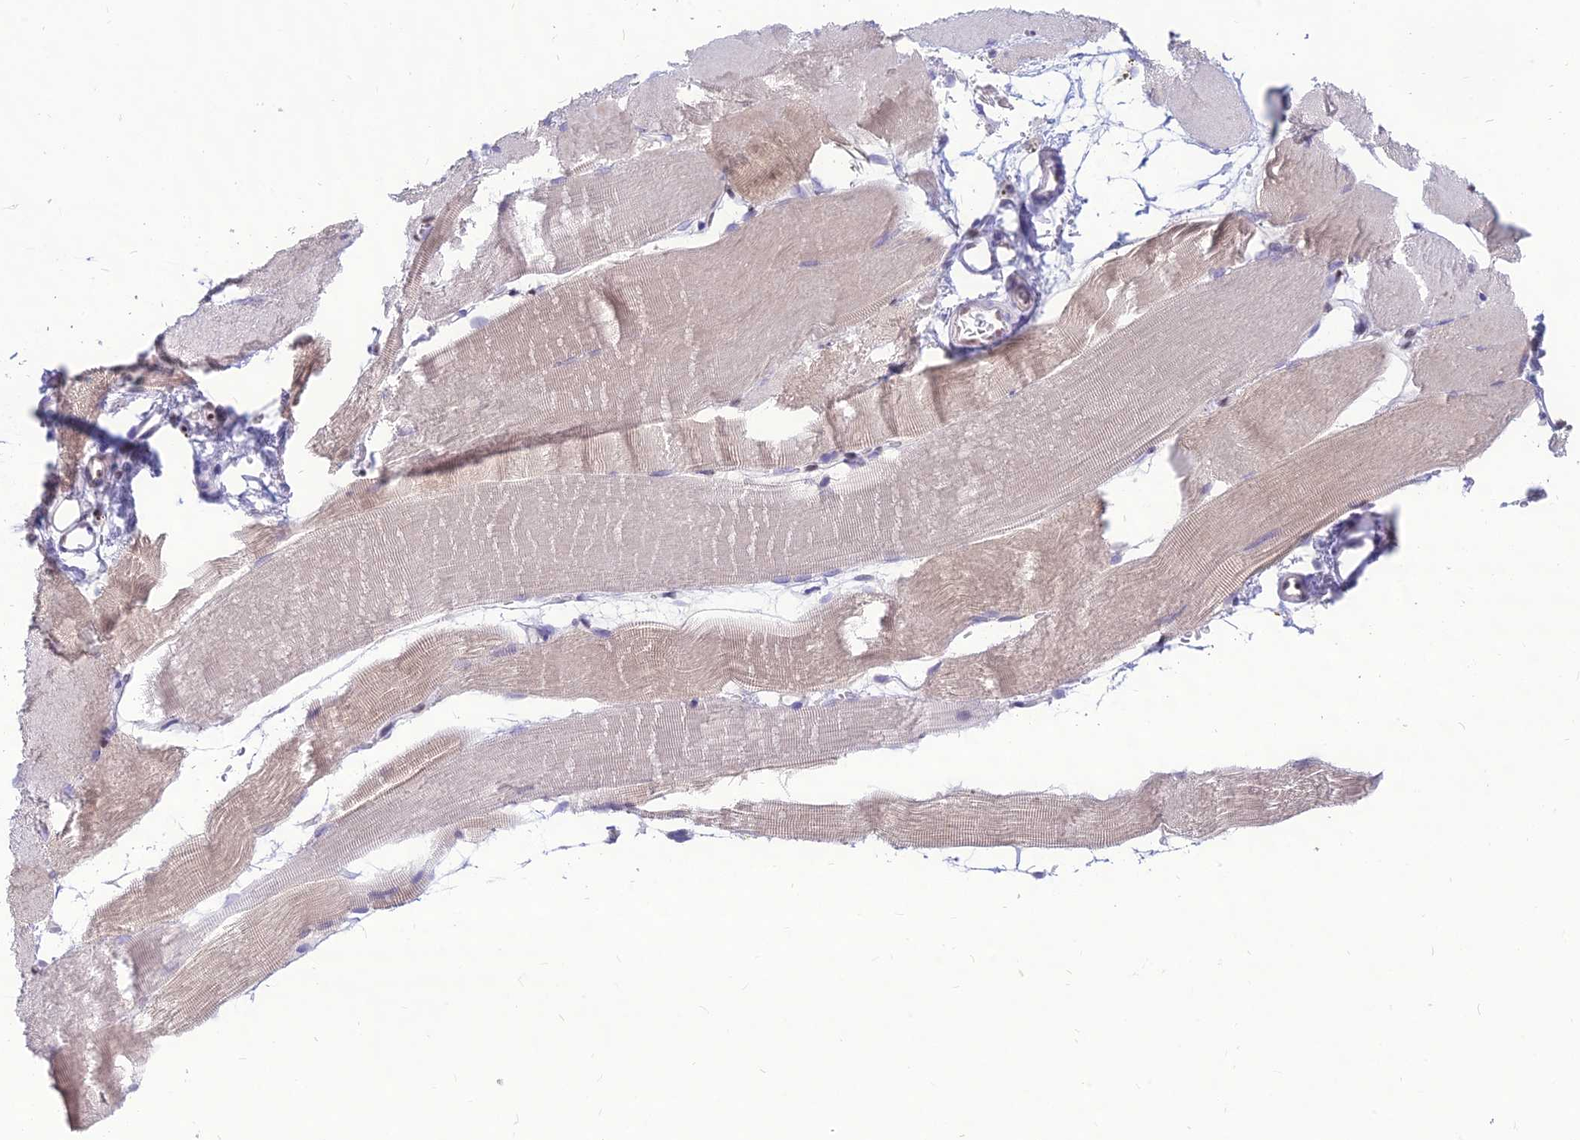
{"staining": {"intensity": "moderate", "quantity": "<25%", "location": "cytoplasmic/membranous"}, "tissue": "skeletal muscle", "cell_type": "Myocytes", "image_type": "normal", "snomed": [{"axis": "morphology", "description": "Normal tissue, NOS"}, {"axis": "topography", "description": "Skeletal muscle"}, {"axis": "topography", "description": "Parathyroid gland"}], "caption": "High-magnification brightfield microscopy of unremarkable skeletal muscle stained with DAB (3,3'-diaminobenzidine) (brown) and counterstained with hematoxylin (blue). myocytes exhibit moderate cytoplasmic/membranous staining is identified in about<25% of cells.", "gene": "NOVA2", "patient": {"sex": "female", "age": 37}}